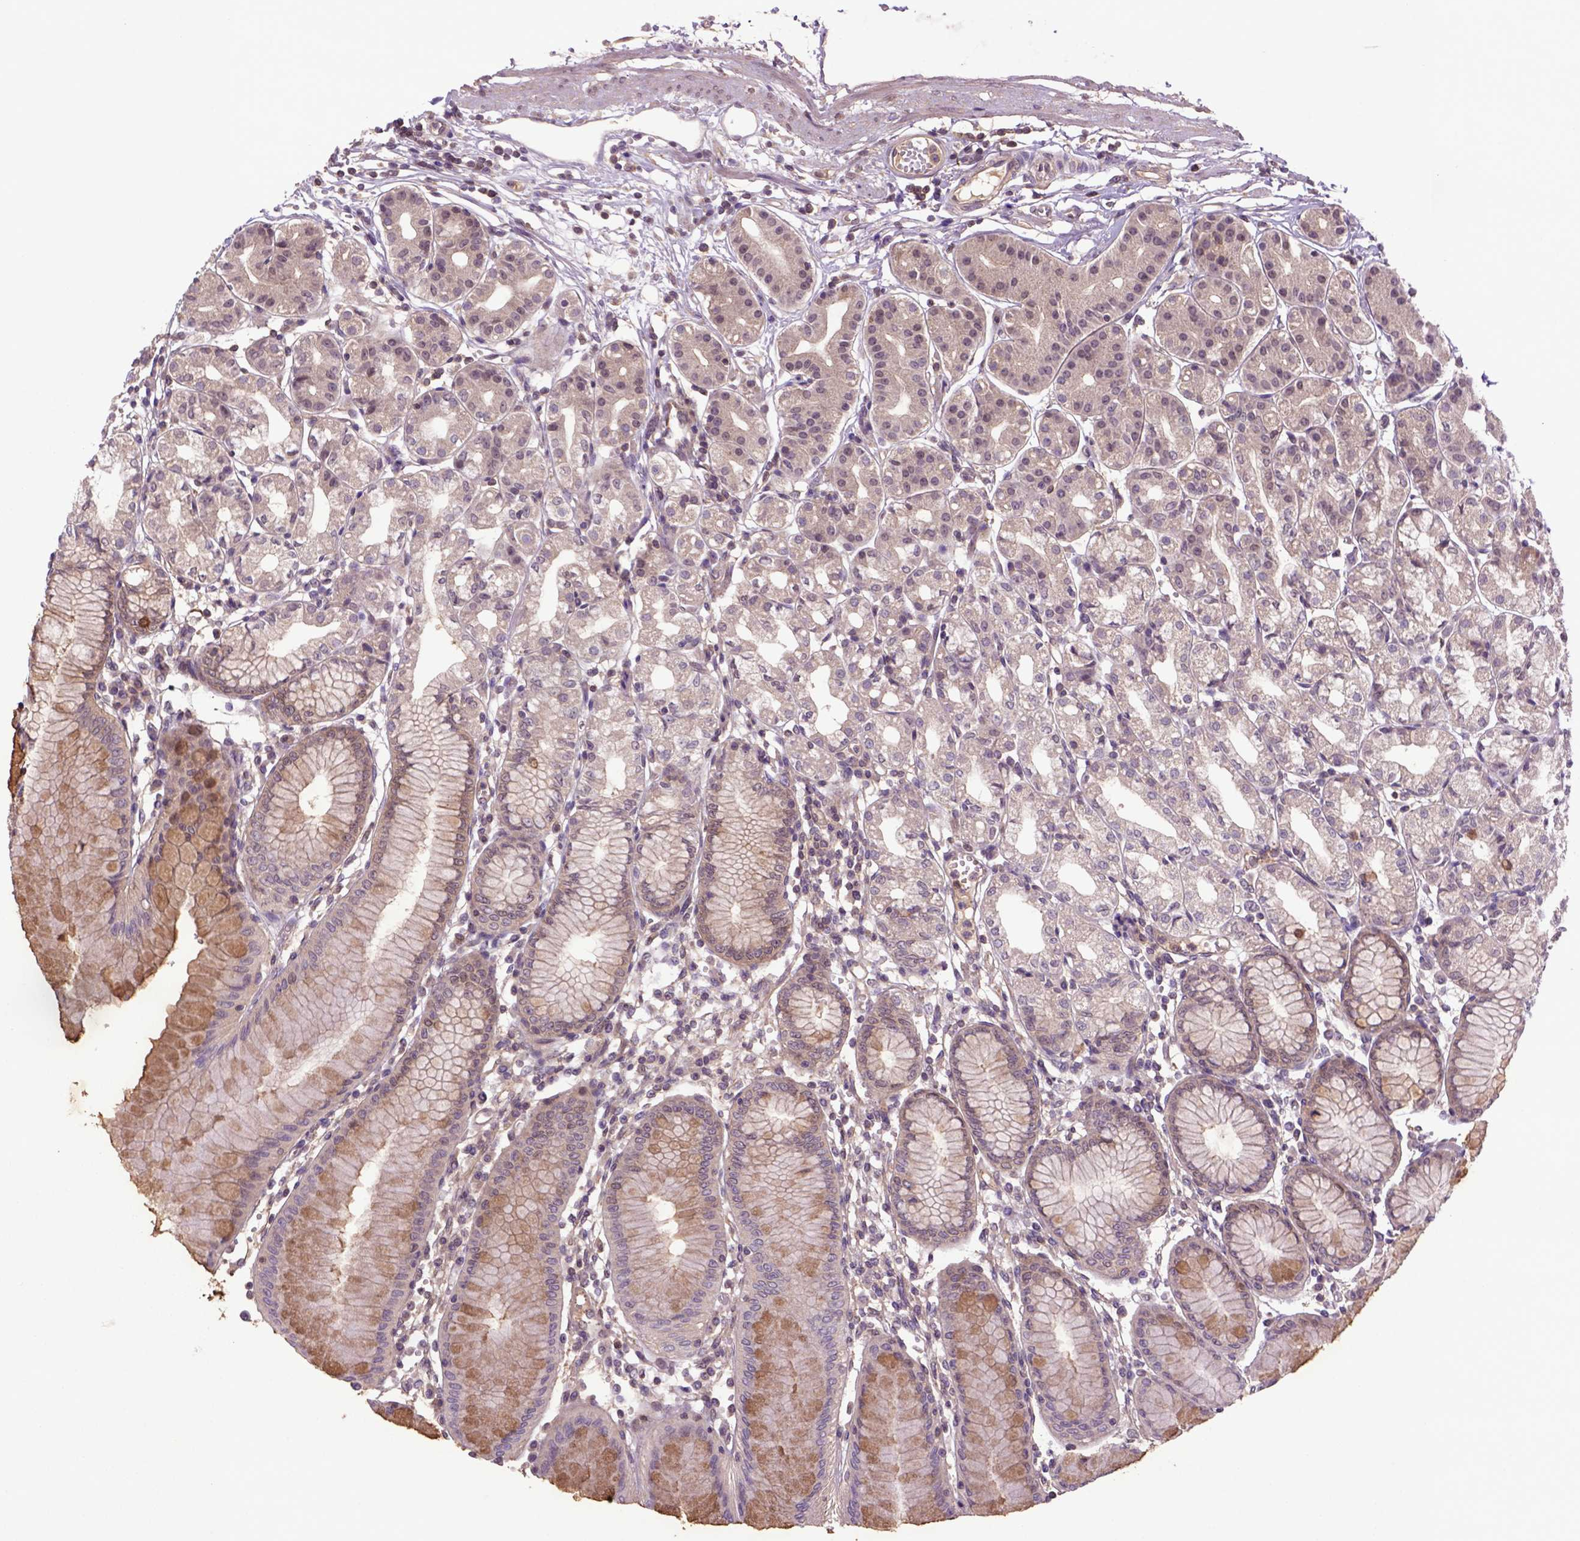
{"staining": {"intensity": "moderate", "quantity": "25%-75%", "location": "cytoplasmic/membranous"}, "tissue": "stomach", "cell_type": "Glandular cells", "image_type": "normal", "snomed": [{"axis": "morphology", "description": "Normal tissue, NOS"}, {"axis": "topography", "description": "Skeletal muscle"}, {"axis": "topography", "description": "Stomach"}], "caption": "A brown stain highlights moderate cytoplasmic/membranous expression of a protein in glandular cells of benign stomach.", "gene": "HSPBP1", "patient": {"sex": "female", "age": 57}}